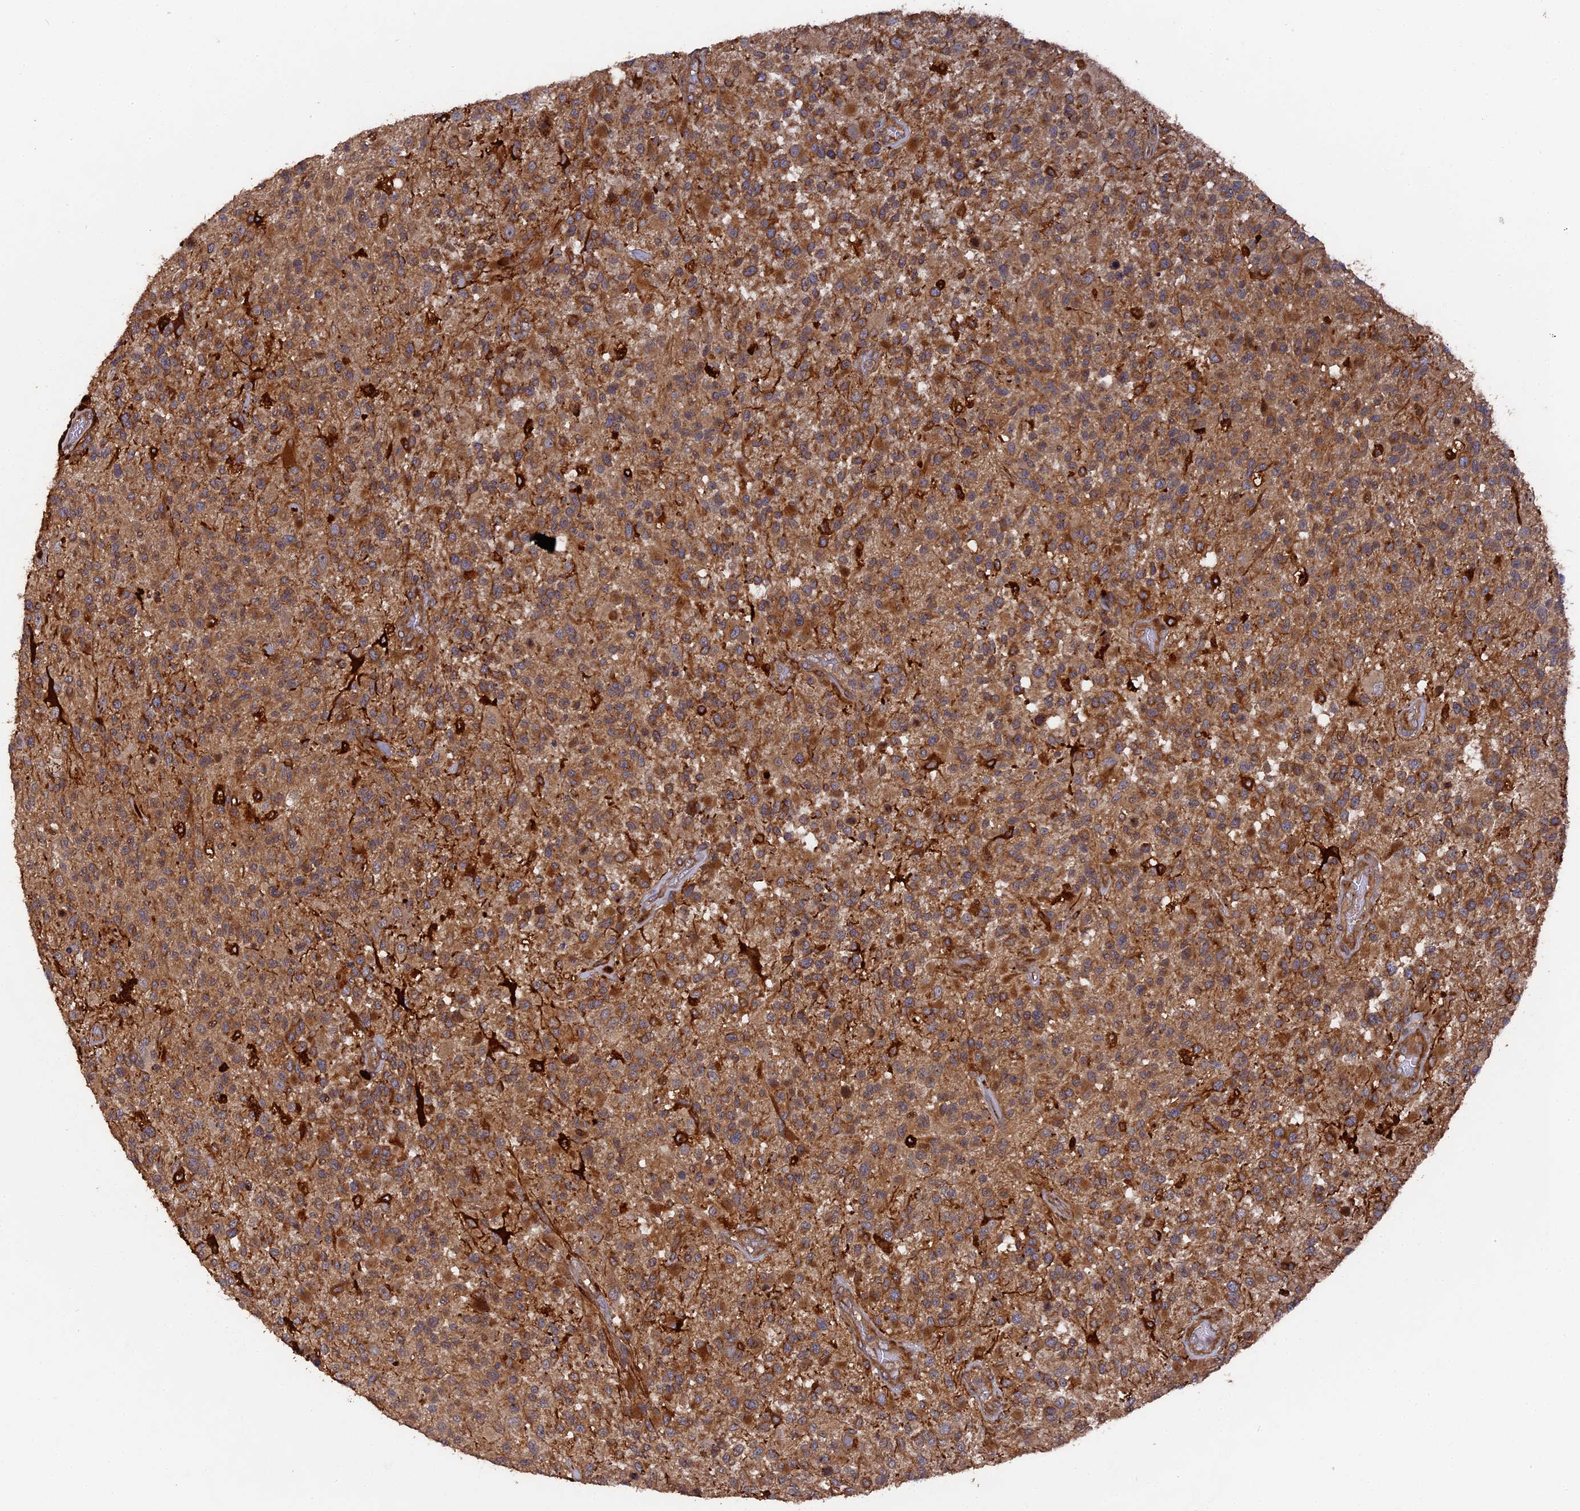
{"staining": {"intensity": "moderate", "quantity": ">75%", "location": "cytoplasmic/membranous"}, "tissue": "glioma", "cell_type": "Tumor cells", "image_type": "cancer", "snomed": [{"axis": "morphology", "description": "Glioma, malignant, High grade"}, {"axis": "morphology", "description": "Glioblastoma, NOS"}, {"axis": "topography", "description": "Brain"}], "caption": "The image reveals immunohistochemical staining of glioma. There is moderate cytoplasmic/membranous staining is appreciated in approximately >75% of tumor cells. (DAB IHC, brown staining for protein, blue staining for nuclei).", "gene": "DEF8", "patient": {"sex": "male", "age": 60}}